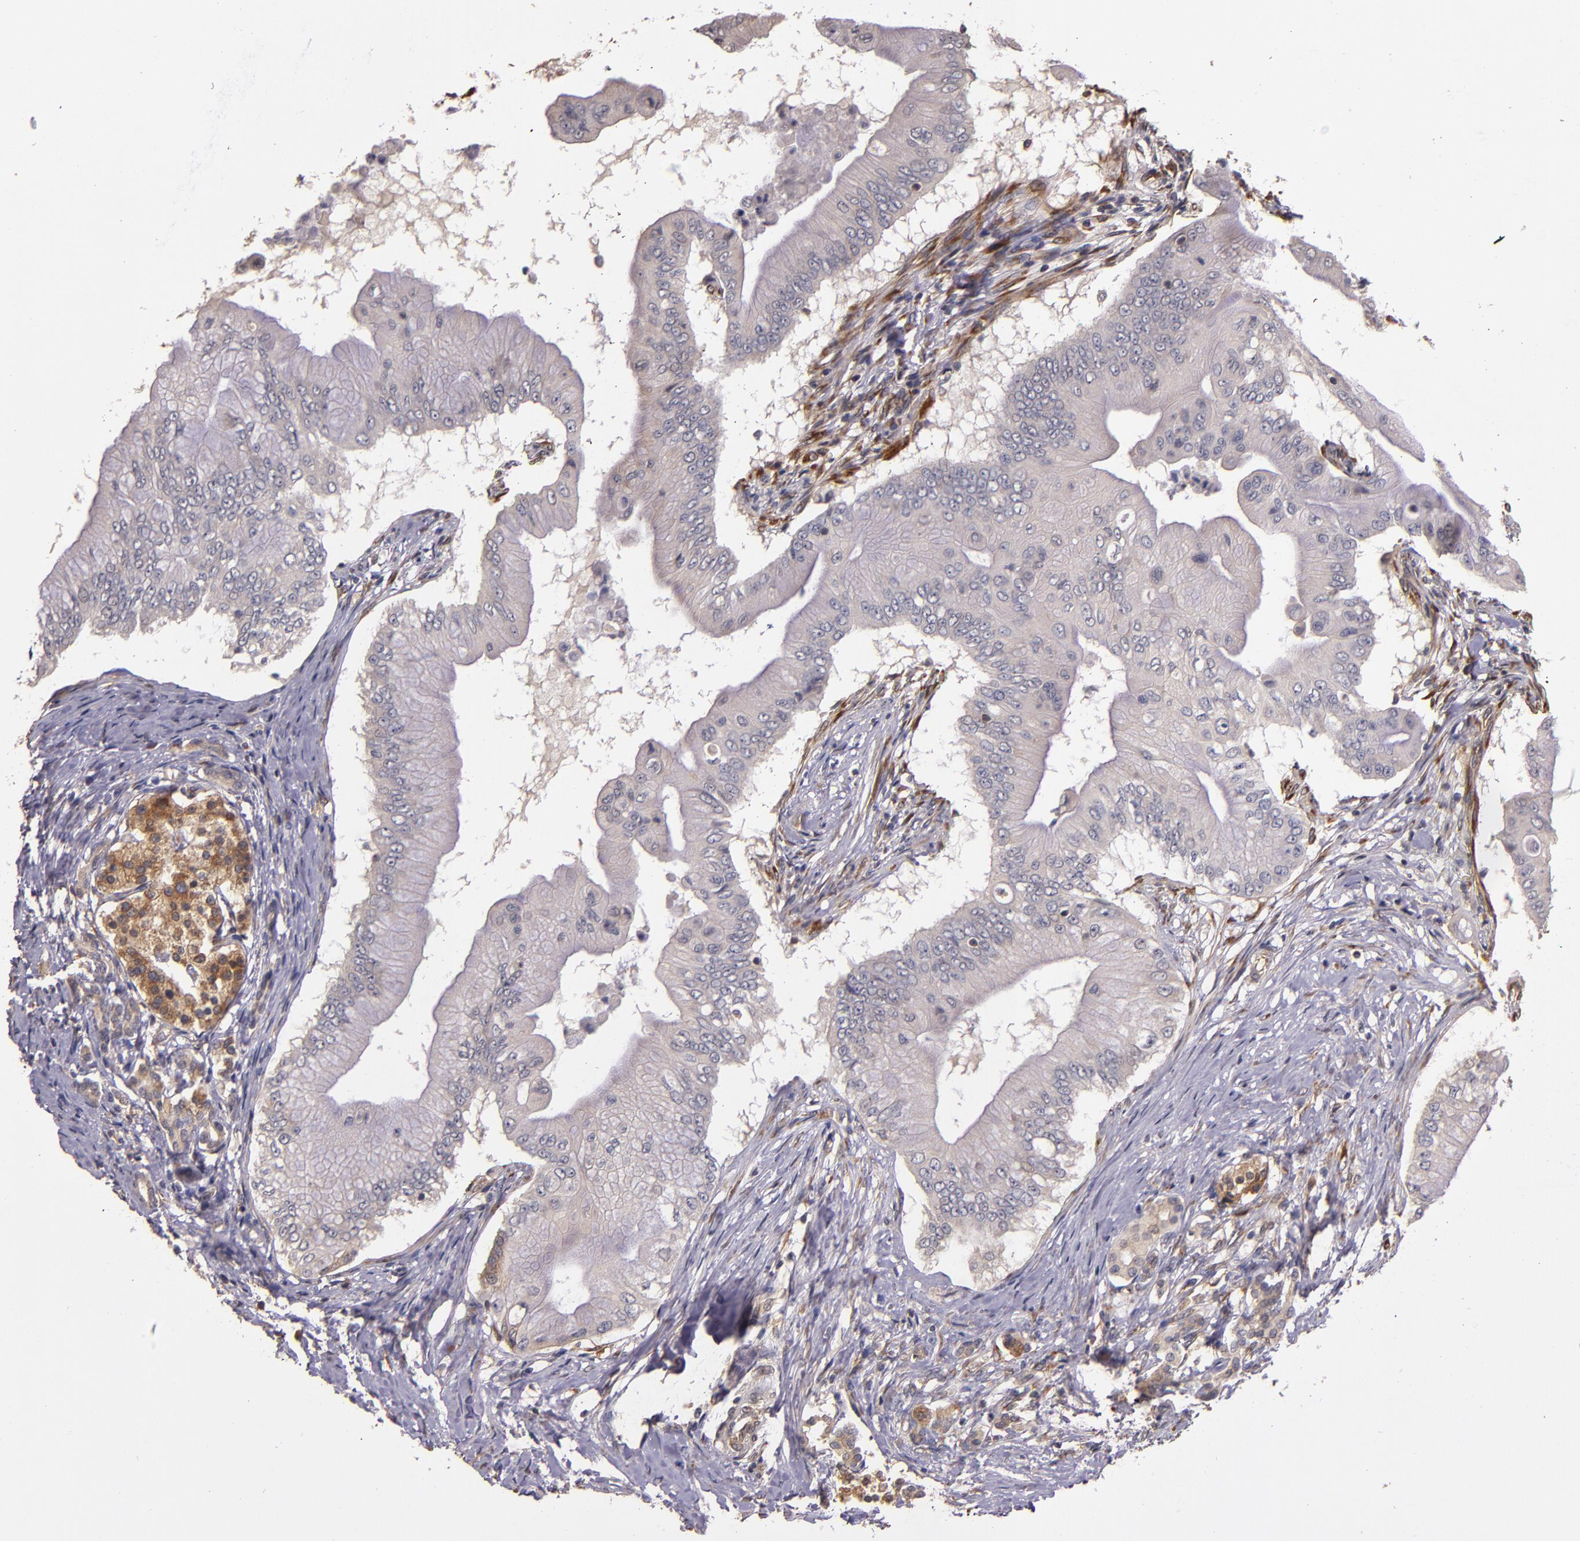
{"staining": {"intensity": "weak", "quantity": ">75%", "location": "cytoplasmic/membranous"}, "tissue": "pancreatic cancer", "cell_type": "Tumor cells", "image_type": "cancer", "snomed": [{"axis": "morphology", "description": "Adenocarcinoma, NOS"}, {"axis": "topography", "description": "Pancreas"}], "caption": "This is a photomicrograph of IHC staining of adenocarcinoma (pancreatic), which shows weak staining in the cytoplasmic/membranous of tumor cells.", "gene": "PRAF2", "patient": {"sex": "male", "age": 62}}